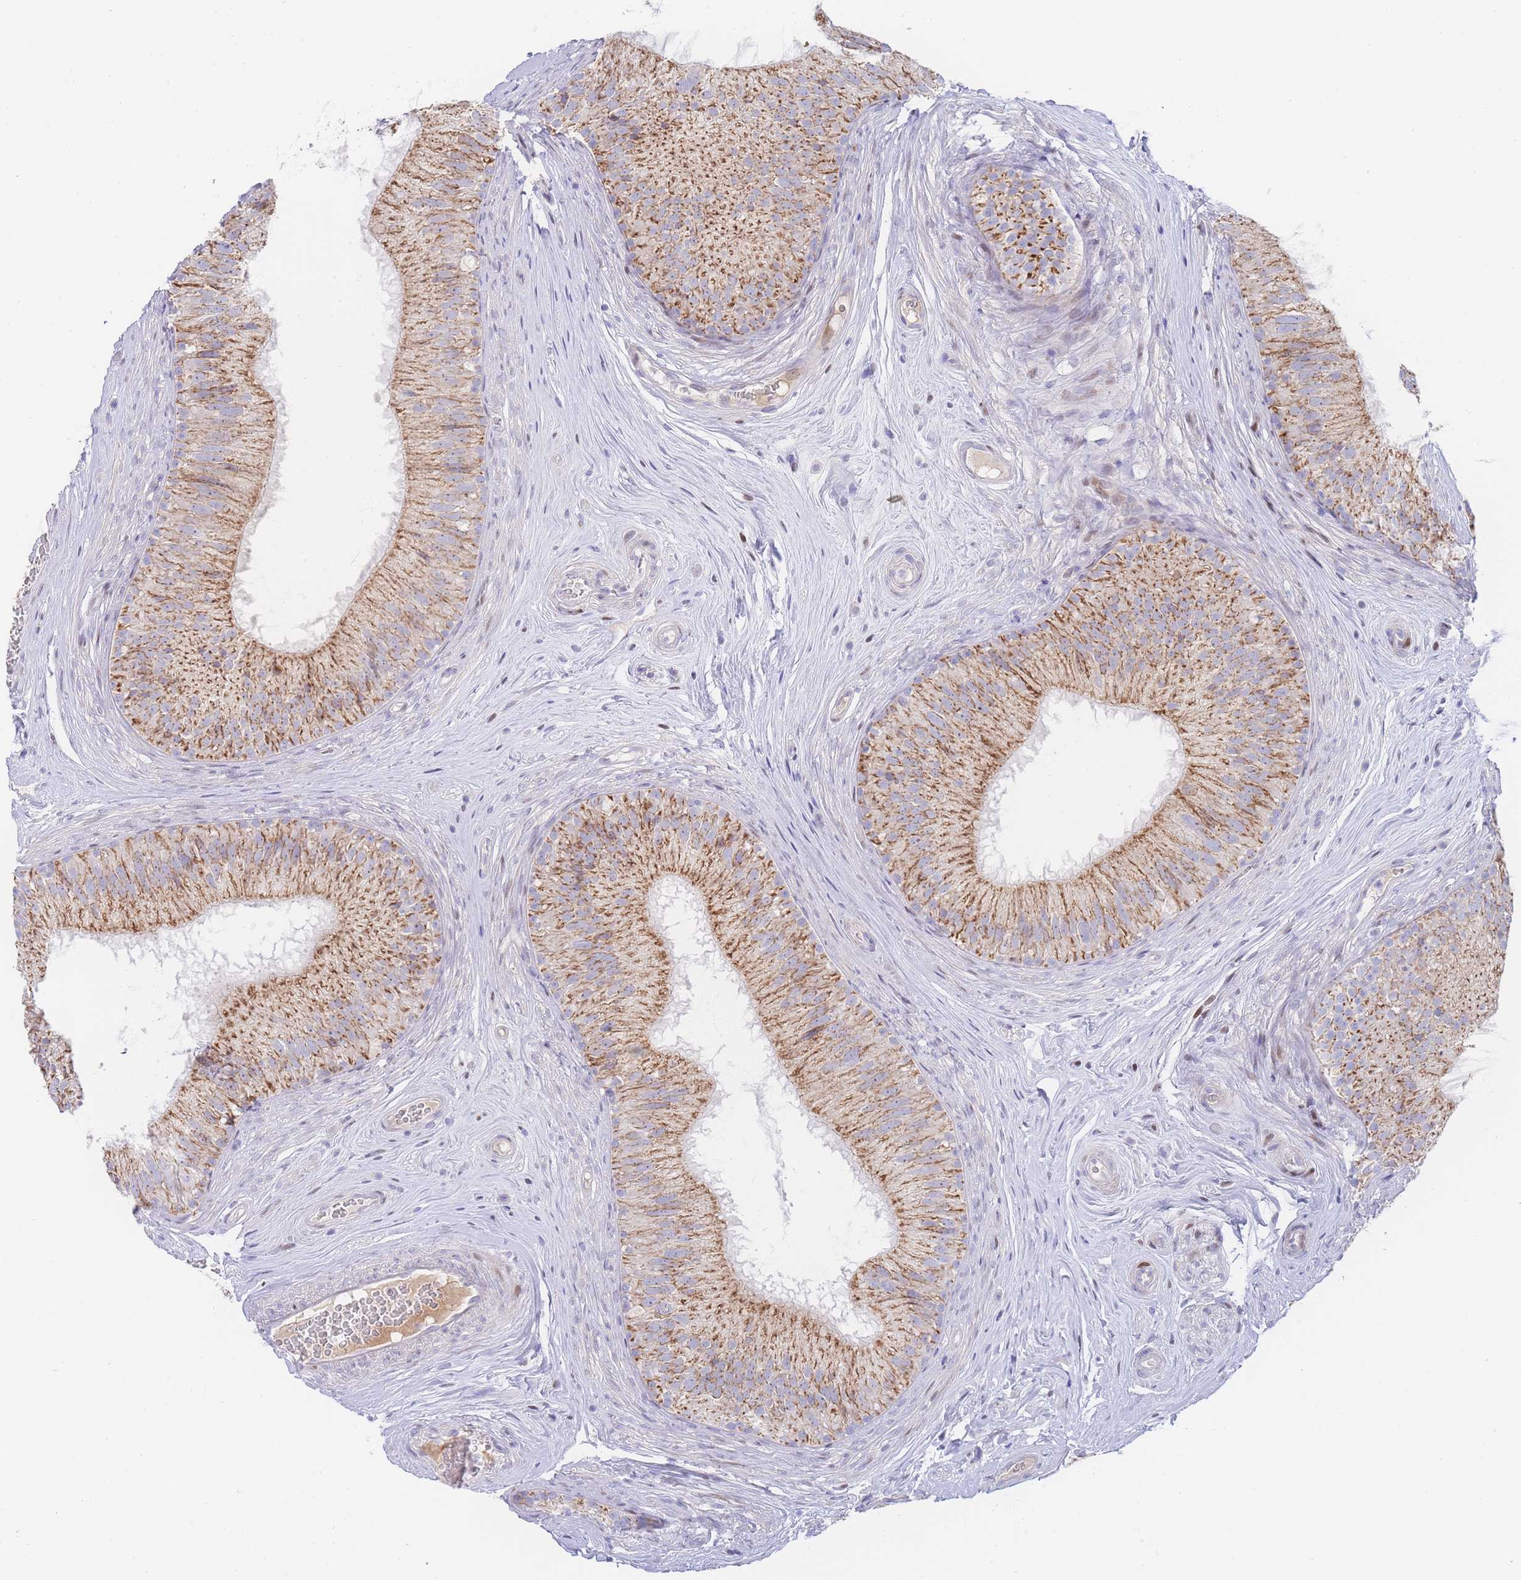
{"staining": {"intensity": "moderate", "quantity": ">75%", "location": "cytoplasmic/membranous"}, "tissue": "epididymis", "cell_type": "Glandular cells", "image_type": "normal", "snomed": [{"axis": "morphology", "description": "Normal tissue, NOS"}, {"axis": "topography", "description": "Epididymis"}], "caption": "Protein staining of benign epididymis reveals moderate cytoplasmic/membranous positivity in approximately >75% of glandular cells. The staining was performed using DAB to visualize the protein expression in brown, while the nuclei were stained in blue with hematoxylin (Magnification: 20x).", "gene": "GPAM", "patient": {"sex": "male", "age": 34}}